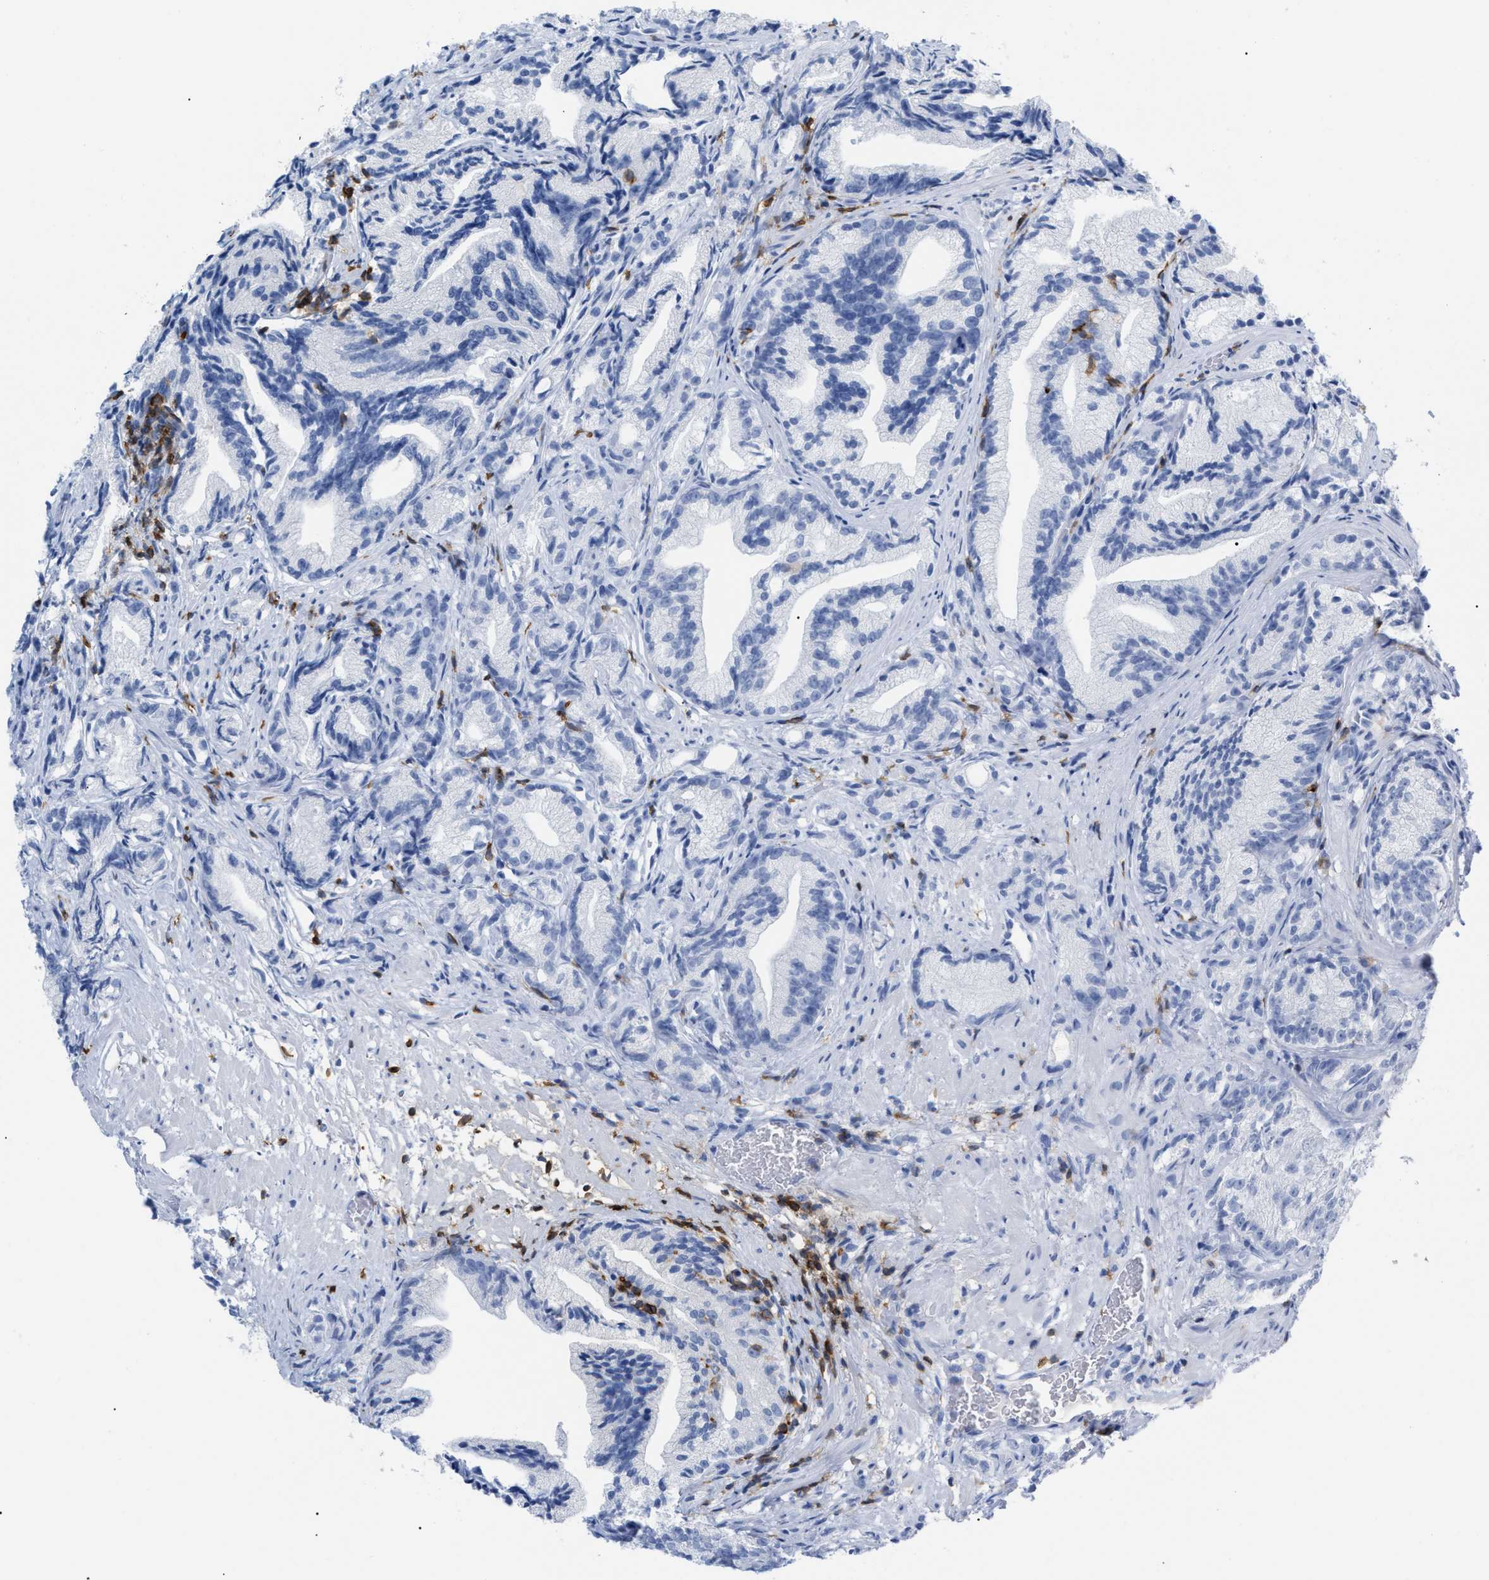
{"staining": {"intensity": "negative", "quantity": "none", "location": "none"}, "tissue": "prostate cancer", "cell_type": "Tumor cells", "image_type": "cancer", "snomed": [{"axis": "morphology", "description": "Adenocarcinoma, Low grade"}, {"axis": "topography", "description": "Prostate"}], "caption": "This is an immunohistochemistry photomicrograph of adenocarcinoma (low-grade) (prostate). There is no expression in tumor cells.", "gene": "CD5", "patient": {"sex": "male", "age": 89}}